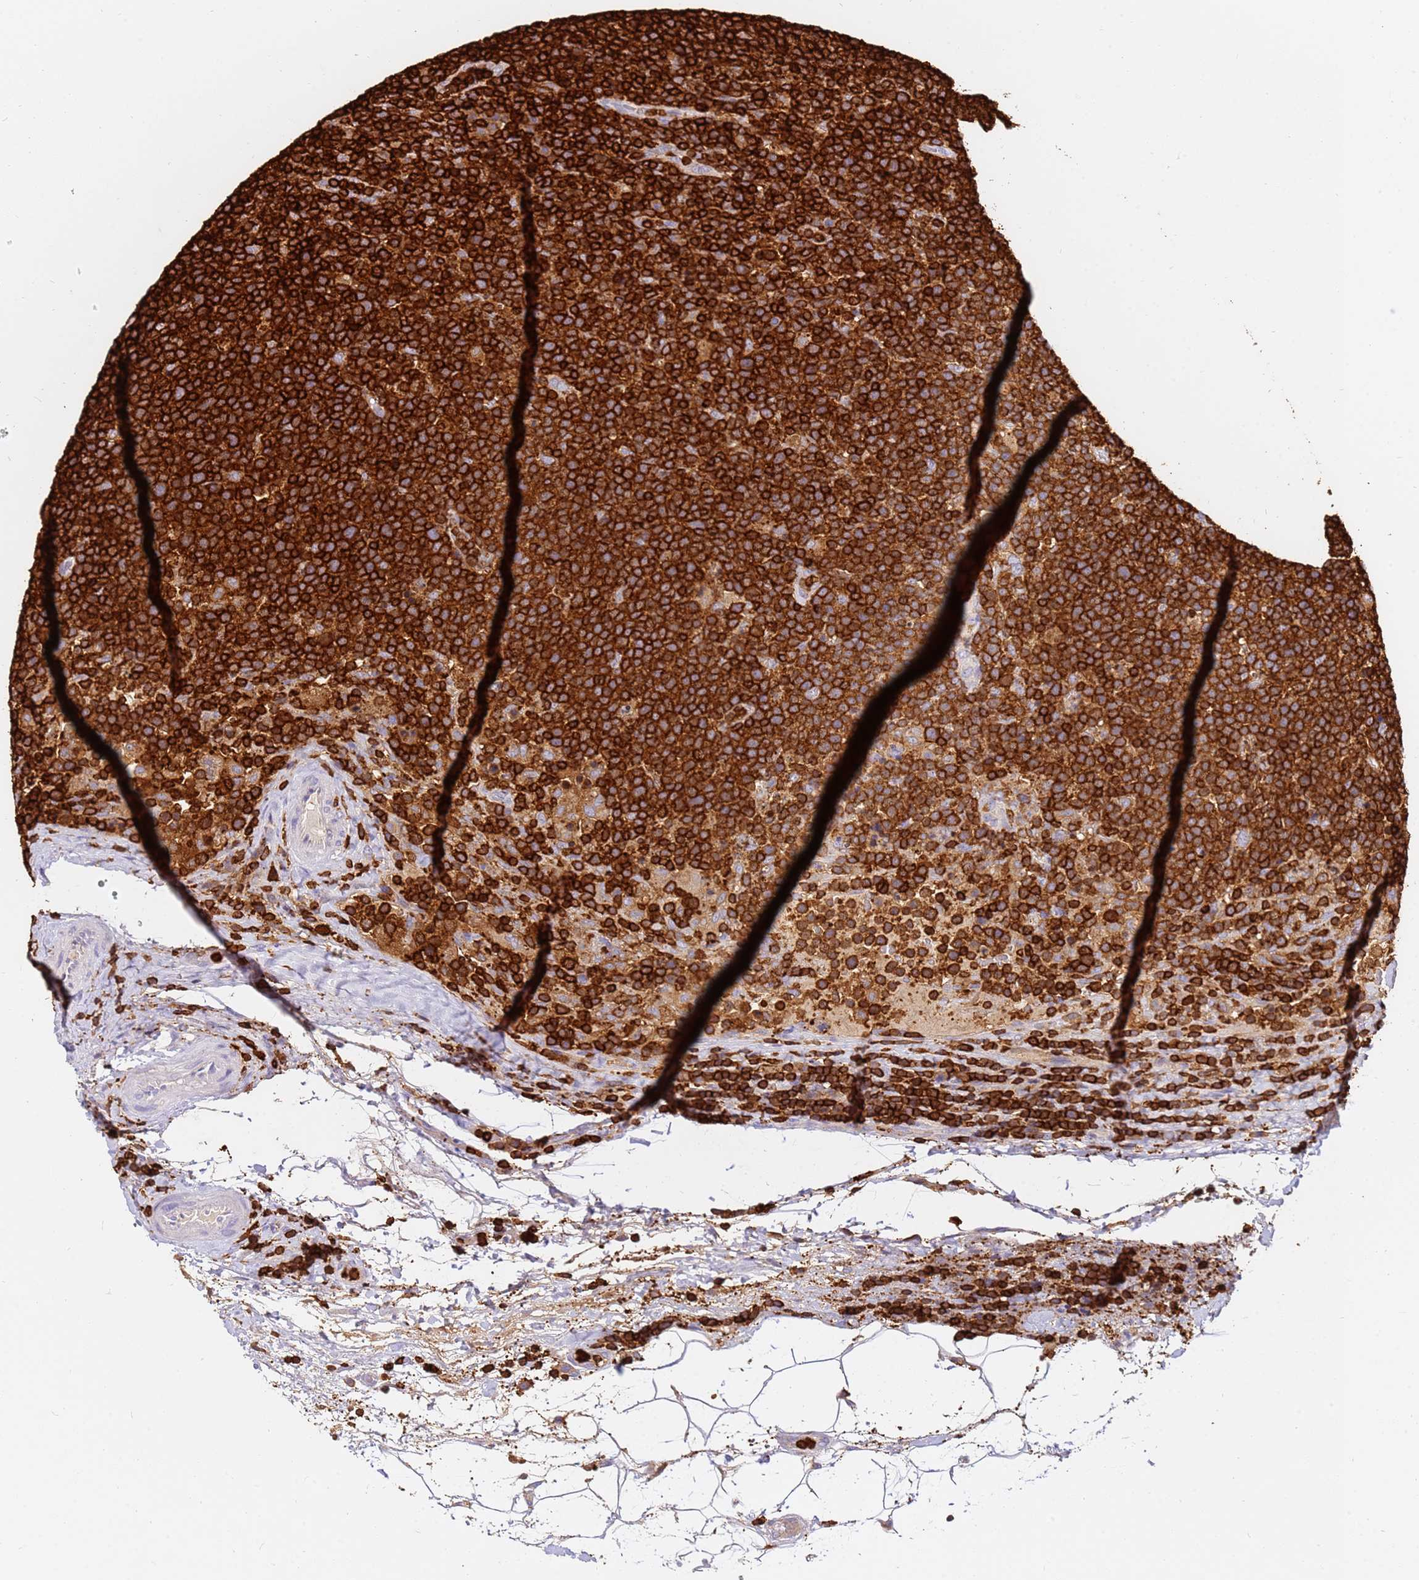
{"staining": {"intensity": "strong", "quantity": ">75%", "location": "cytoplasmic/membranous"}, "tissue": "lymphoma", "cell_type": "Tumor cells", "image_type": "cancer", "snomed": [{"axis": "morphology", "description": "Malignant lymphoma, non-Hodgkin's type, High grade"}, {"axis": "topography", "description": "Lymph node"}], "caption": "Immunohistochemistry (IHC) staining of lymphoma, which demonstrates high levels of strong cytoplasmic/membranous expression in approximately >75% of tumor cells indicating strong cytoplasmic/membranous protein expression. The staining was performed using DAB (3,3'-diaminobenzidine) (brown) for protein detection and nuclei were counterstained in hematoxylin (blue).", "gene": "CORO1A", "patient": {"sex": "male", "age": 61}}